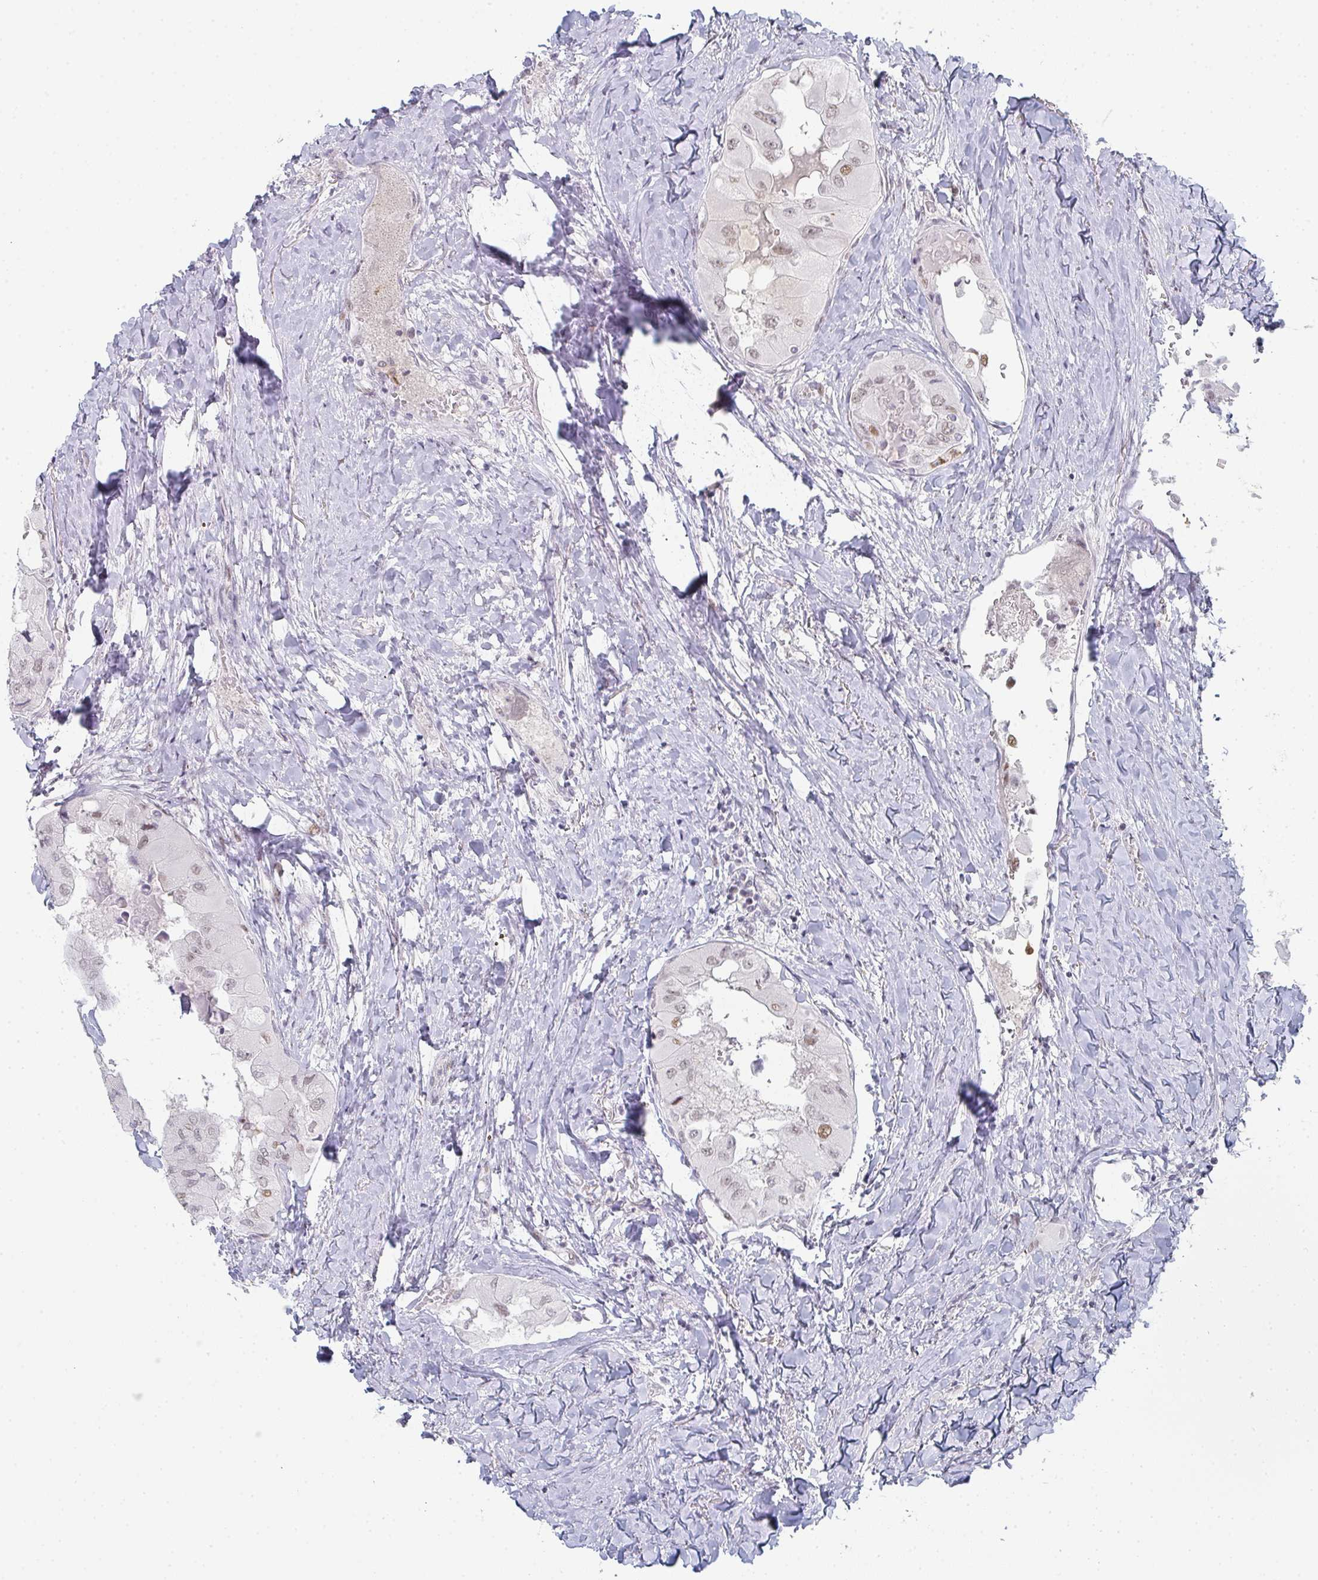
{"staining": {"intensity": "moderate", "quantity": "<25%", "location": "nuclear"}, "tissue": "thyroid cancer", "cell_type": "Tumor cells", "image_type": "cancer", "snomed": [{"axis": "morphology", "description": "Normal tissue, NOS"}, {"axis": "morphology", "description": "Papillary adenocarcinoma, NOS"}, {"axis": "topography", "description": "Thyroid gland"}], "caption": "Protein staining demonstrates moderate nuclear staining in about <25% of tumor cells in thyroid cancer. (brown staining indicates protein expression, while blue staining denotes nuclei).", "gene": "LIN54", "patient": {"sex": "female", "age": 59}}